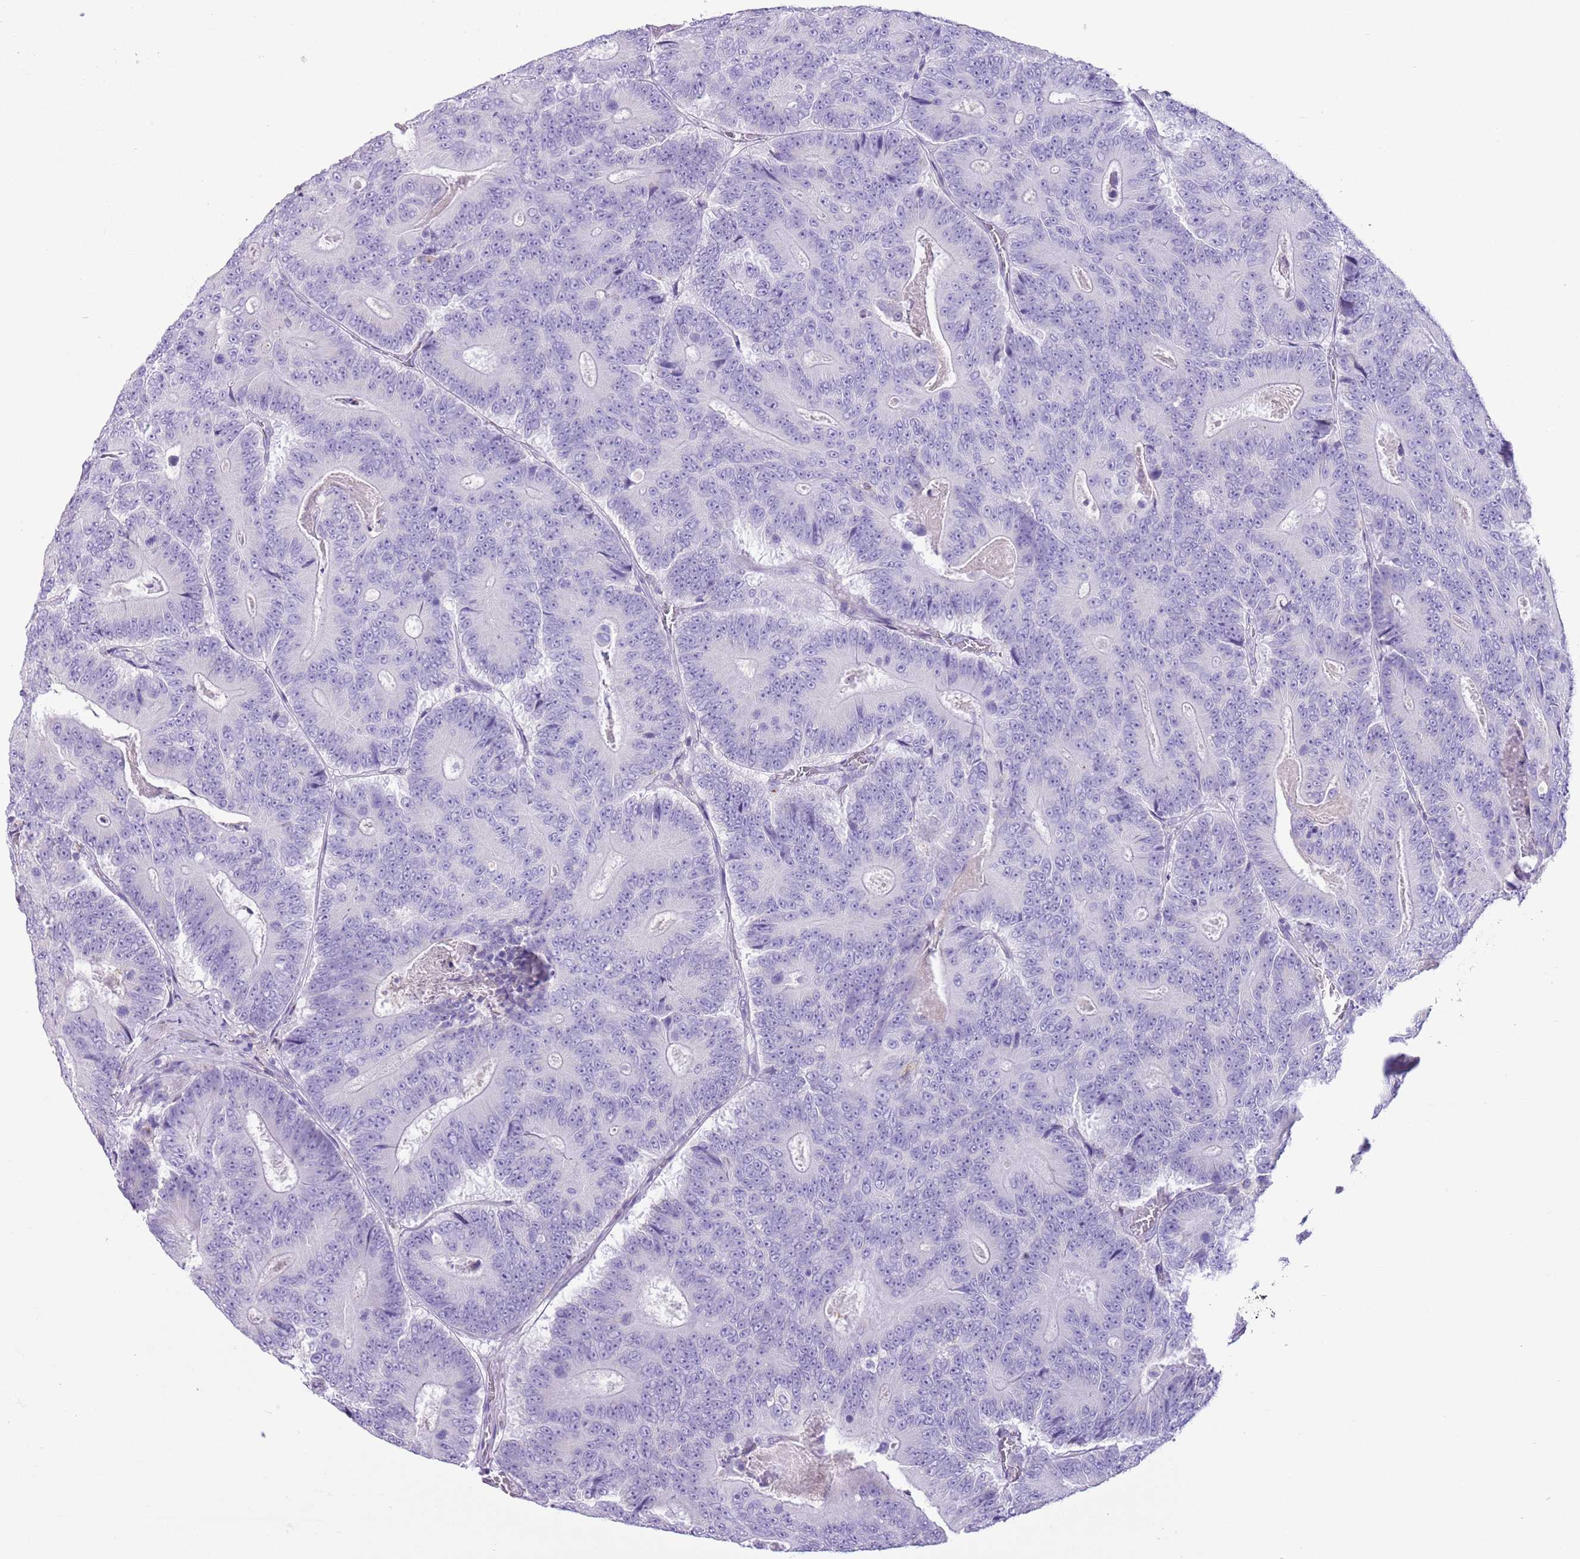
{"staining": {"intensity": "negative", "quantity": "none", "location": "none"}, "tissue": "colorectal cancer", "cell_type": "Tumor cells", "image_type": "cancer", "snomed": [{"axis": "morphology", "description": "Adenocarcinoma, NOS"}, {"axis": "topography", "description": "Colon"}], "caption": "The histopathology image demonstrates no significant positivity in tumor cells of colorectal adenocarcinoma.", "gene": "ZNF697", "patient": {"sex": "male", "age": 83}}